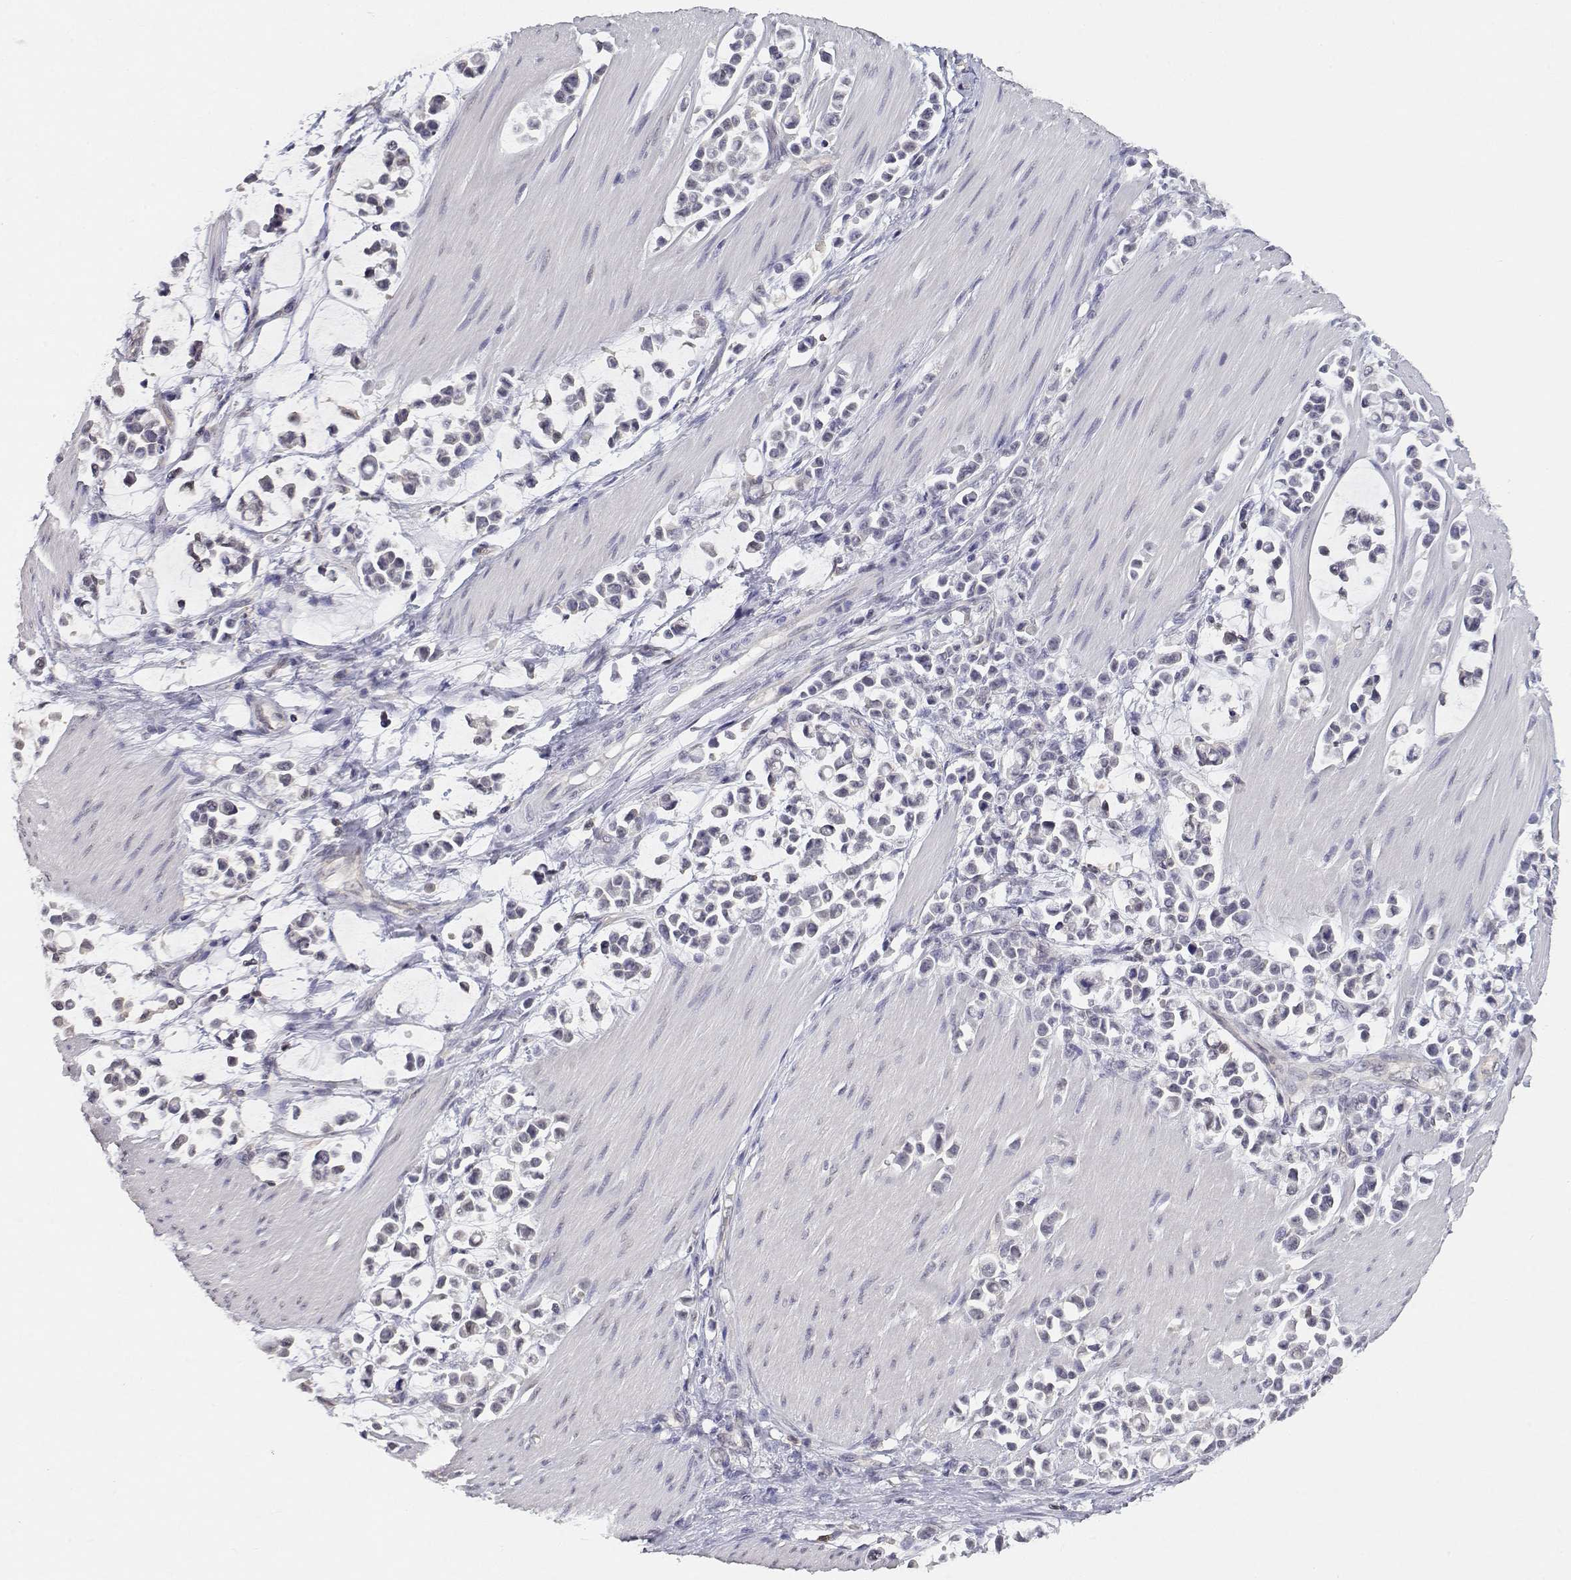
{"staining": {"intensity": "negative", "quantity": "none", "location": "none"}, "tissue": "stomach cancer", "cell_type": "Tumor cells", "image_type": "cancer", "snomed": [{"axis": "morphology", "description": "Adenocarcinoma, NOS"}, {"axis": "topography", "description": "Stomach"}], "caption": "Human stomach cancer stained for a protein using immunohistochemistry (IHC) reveals no expression in tumor cells.", "gene": "ADA", "patient": {"sex": "male", "age": 82}}